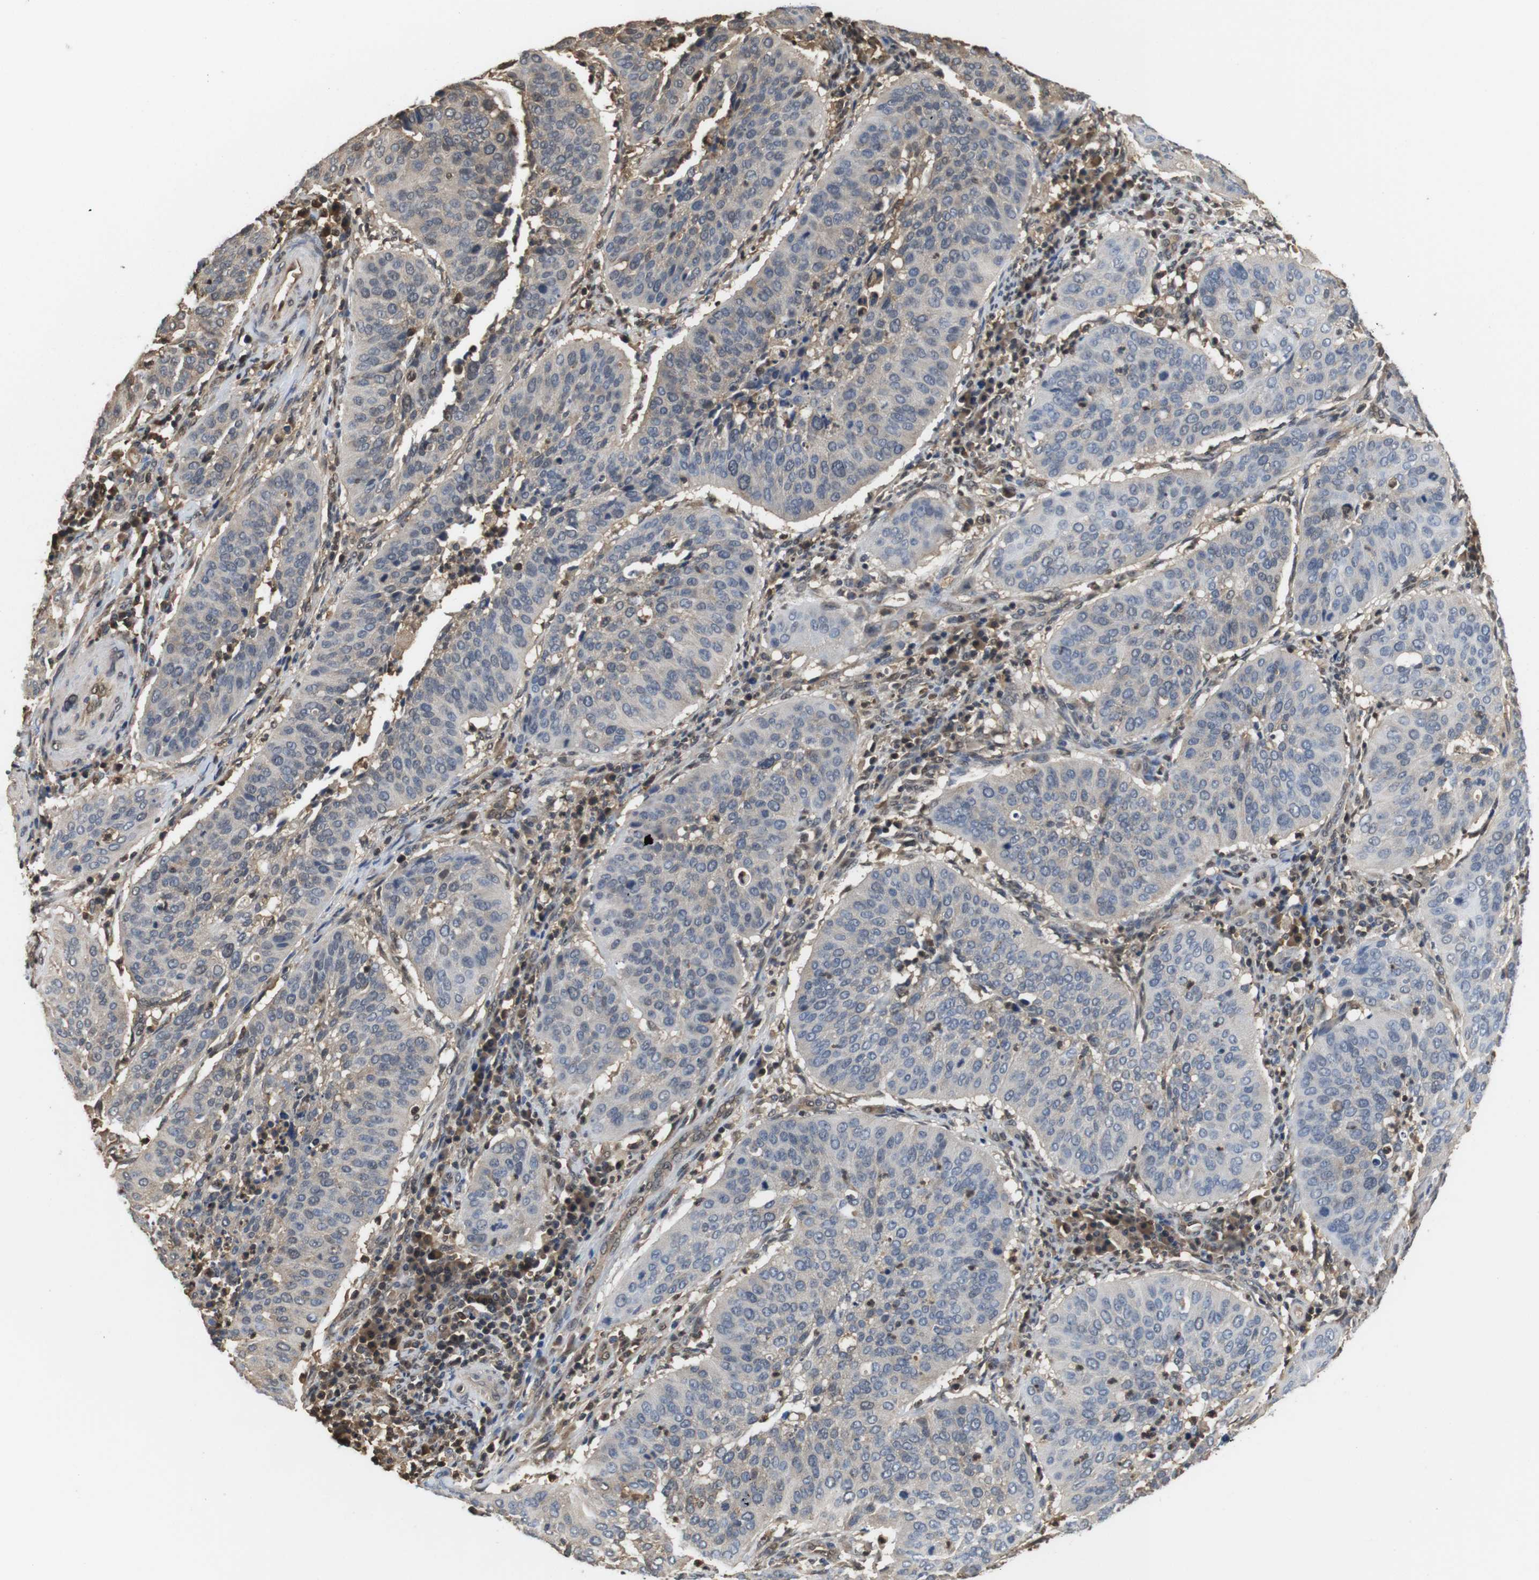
{"staining": {"intensity": "weak", "quantity": "<25%", "location": "cytoplasmic/membranous,nuclear"}, "tissue": "cervical cancer", "cell_type": "Tumor cells", "image_type": "cancer", "snomed": [{"axis": "morphology", "description": "Normal tissue, NOS"}, {"axis": "morphology", "description": "Squamous cell carcinoma, NOS"}, {"axis": "topography", "description": "Cervix"}], "caption": "High magnification brightfield microscopy of cervical cancer stained with DAB (brown) and counterstained with hematoxylin (blue): tumor cells show no significant staining. (Brightfield microscopy of DAB (3,3'-diaminobenzidine) immunohistochemistry at high magnification).", "gene": "LDHA", "patient": {"sex": "female", "age": 39}}